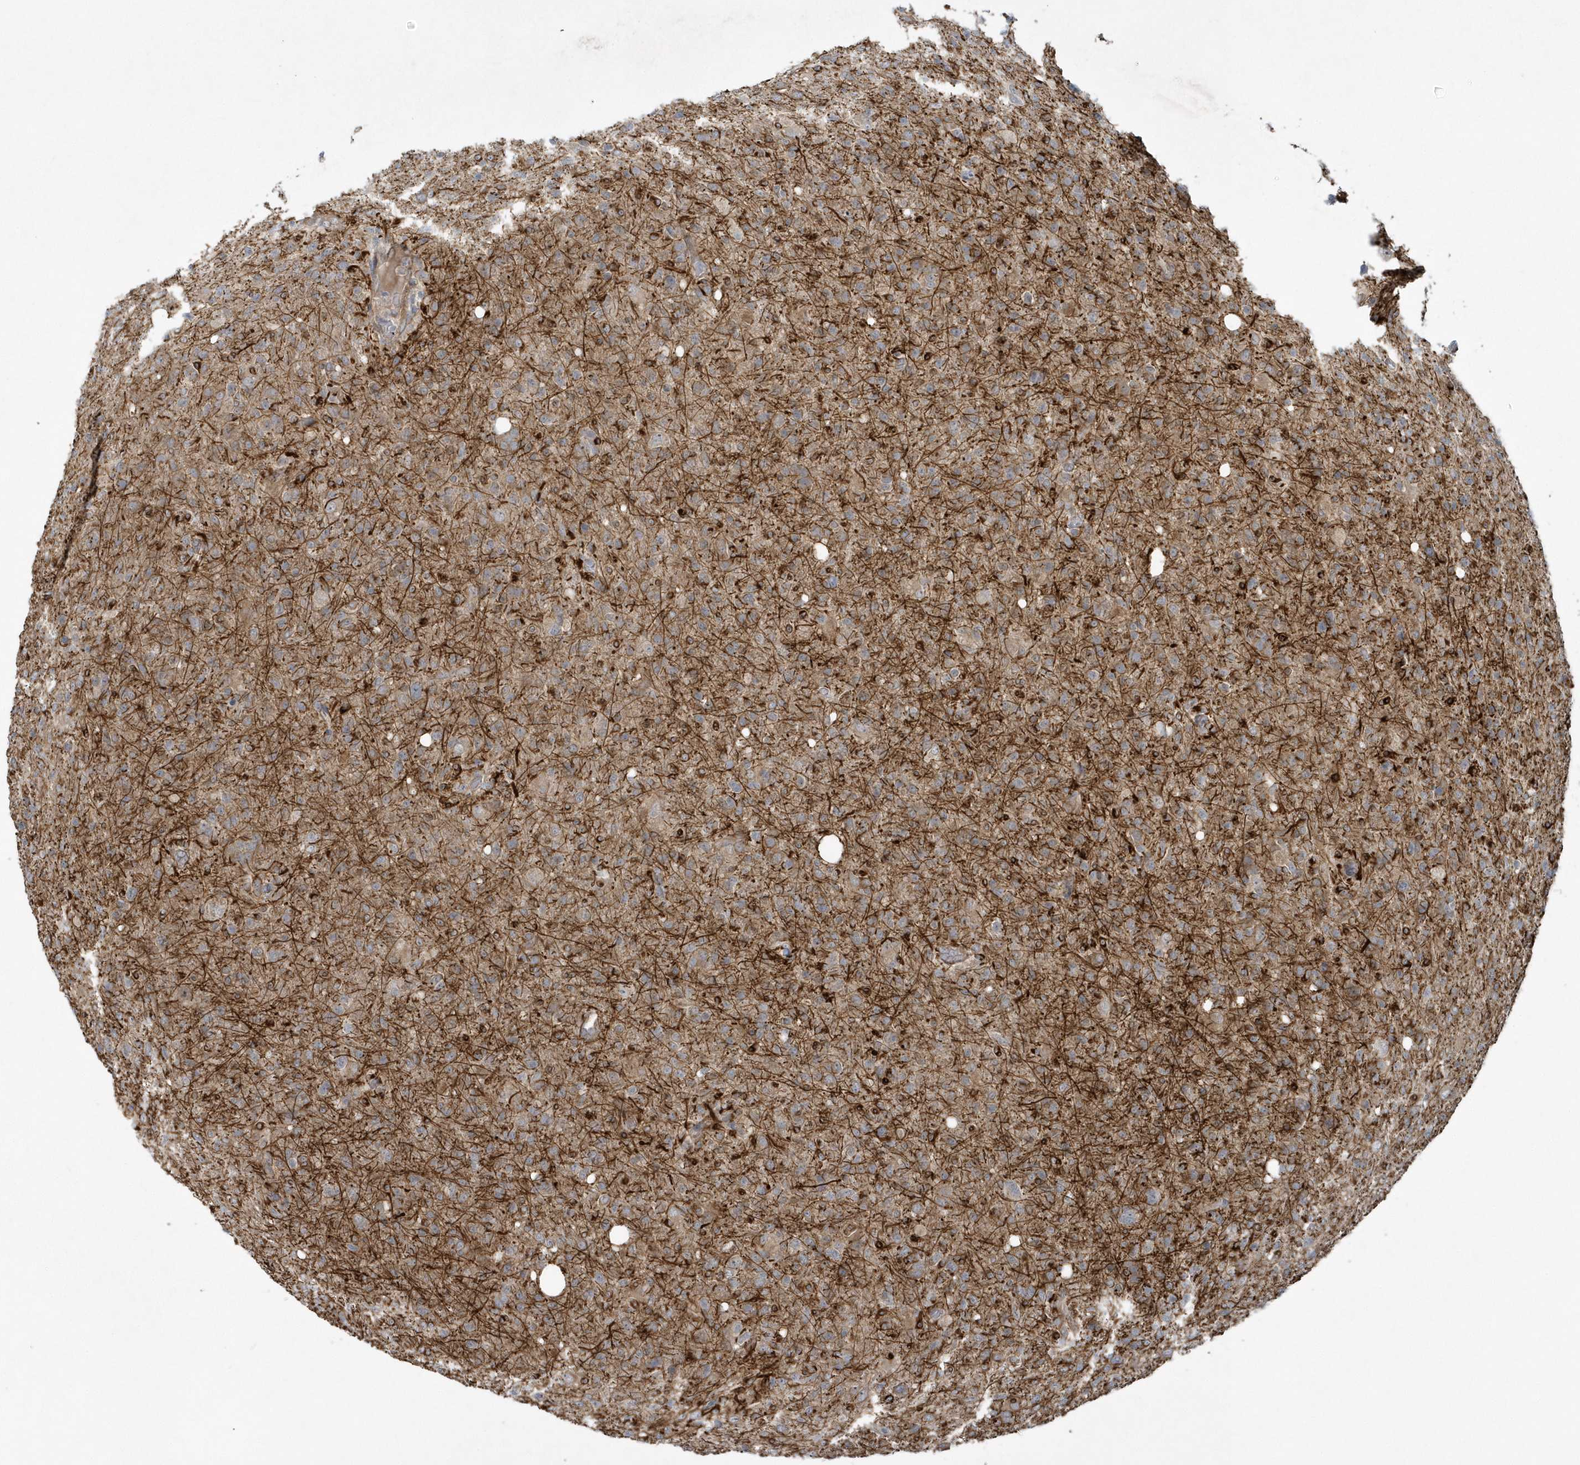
{"staining": {"intensity": "weak", "quantity": "<25%", "location": "cytoplasmic/membranous"}, "tissue": "glioma", "cell_type": "Tumor cells", "image_type": "cancer", "snomed": [{"axis": "morphology", "description": "Glioma, malignant, High grade"}, {"axis": "topography", "description": "Brain"}], "caption": "DAB (3,3'-diaminobenzidine) immunohistochemical staining of human glioma displays no significant positivity in tumor cells. Brightfield microscopy of IHC stained with DAB (3,3'-diaminobenzidine) (brown) and hematoxylin (blue), captured at high magnification.", "gene": "THG1L", "patient": {"sex": "female", "age": 57}}